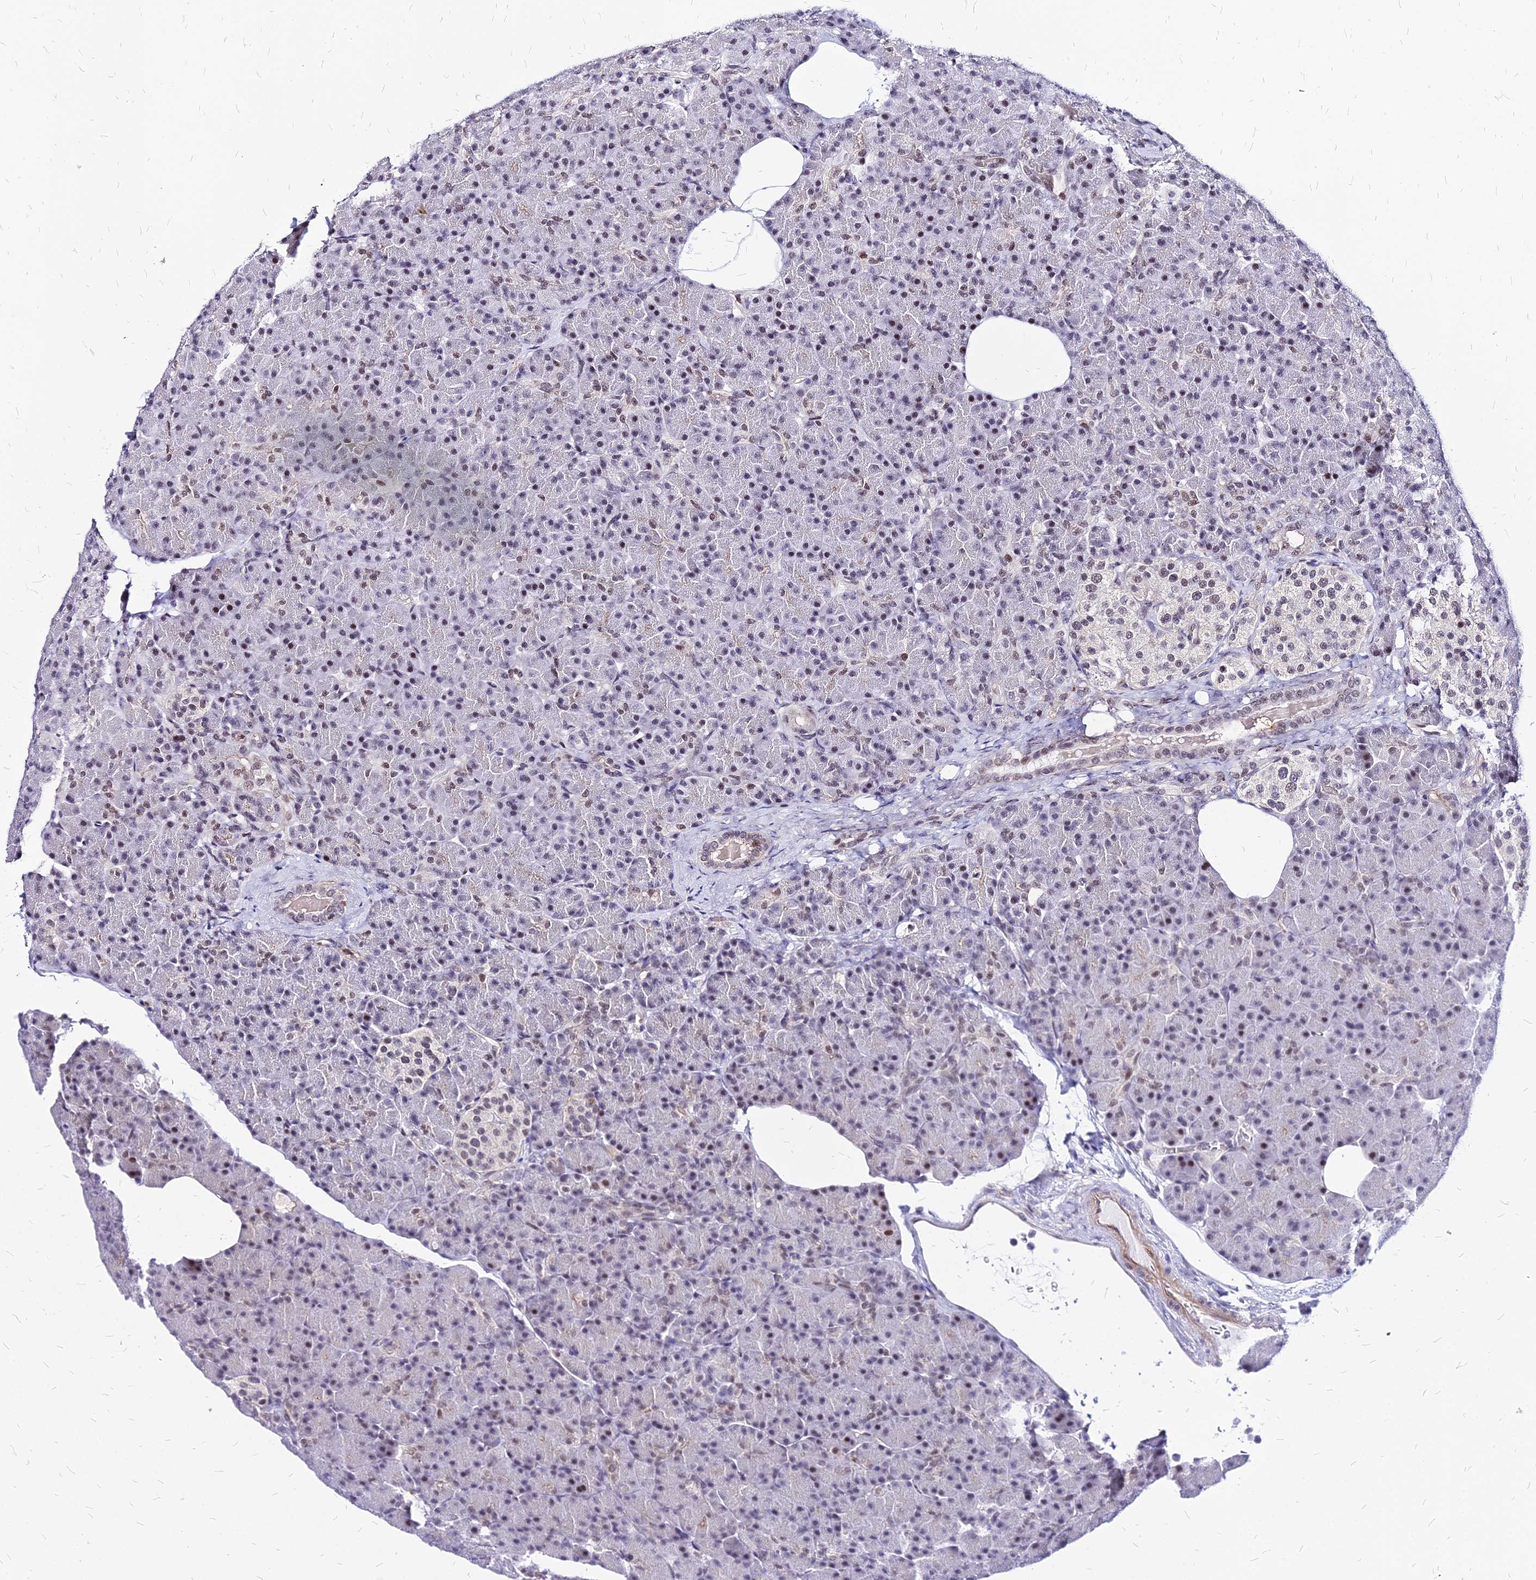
{"staining": {"intensity": "moderate", "quantity": "<25%", "location": "nuclear"}, "tissue": "pancreas", "cell_type": "Exocrine glandular cells", "image_type": "normal", "snomed": [{"axis": "morphology", "description": "Normal tissue, NOS"}, {"axis": "topography", "description": "Pancreas"}], "caption": "Human pancreas stained with a protein marker exhibits moderate staining in exocrine glandular cells.", "gene": "FDX2", "patient": {"sex": "female", "age": 43}}